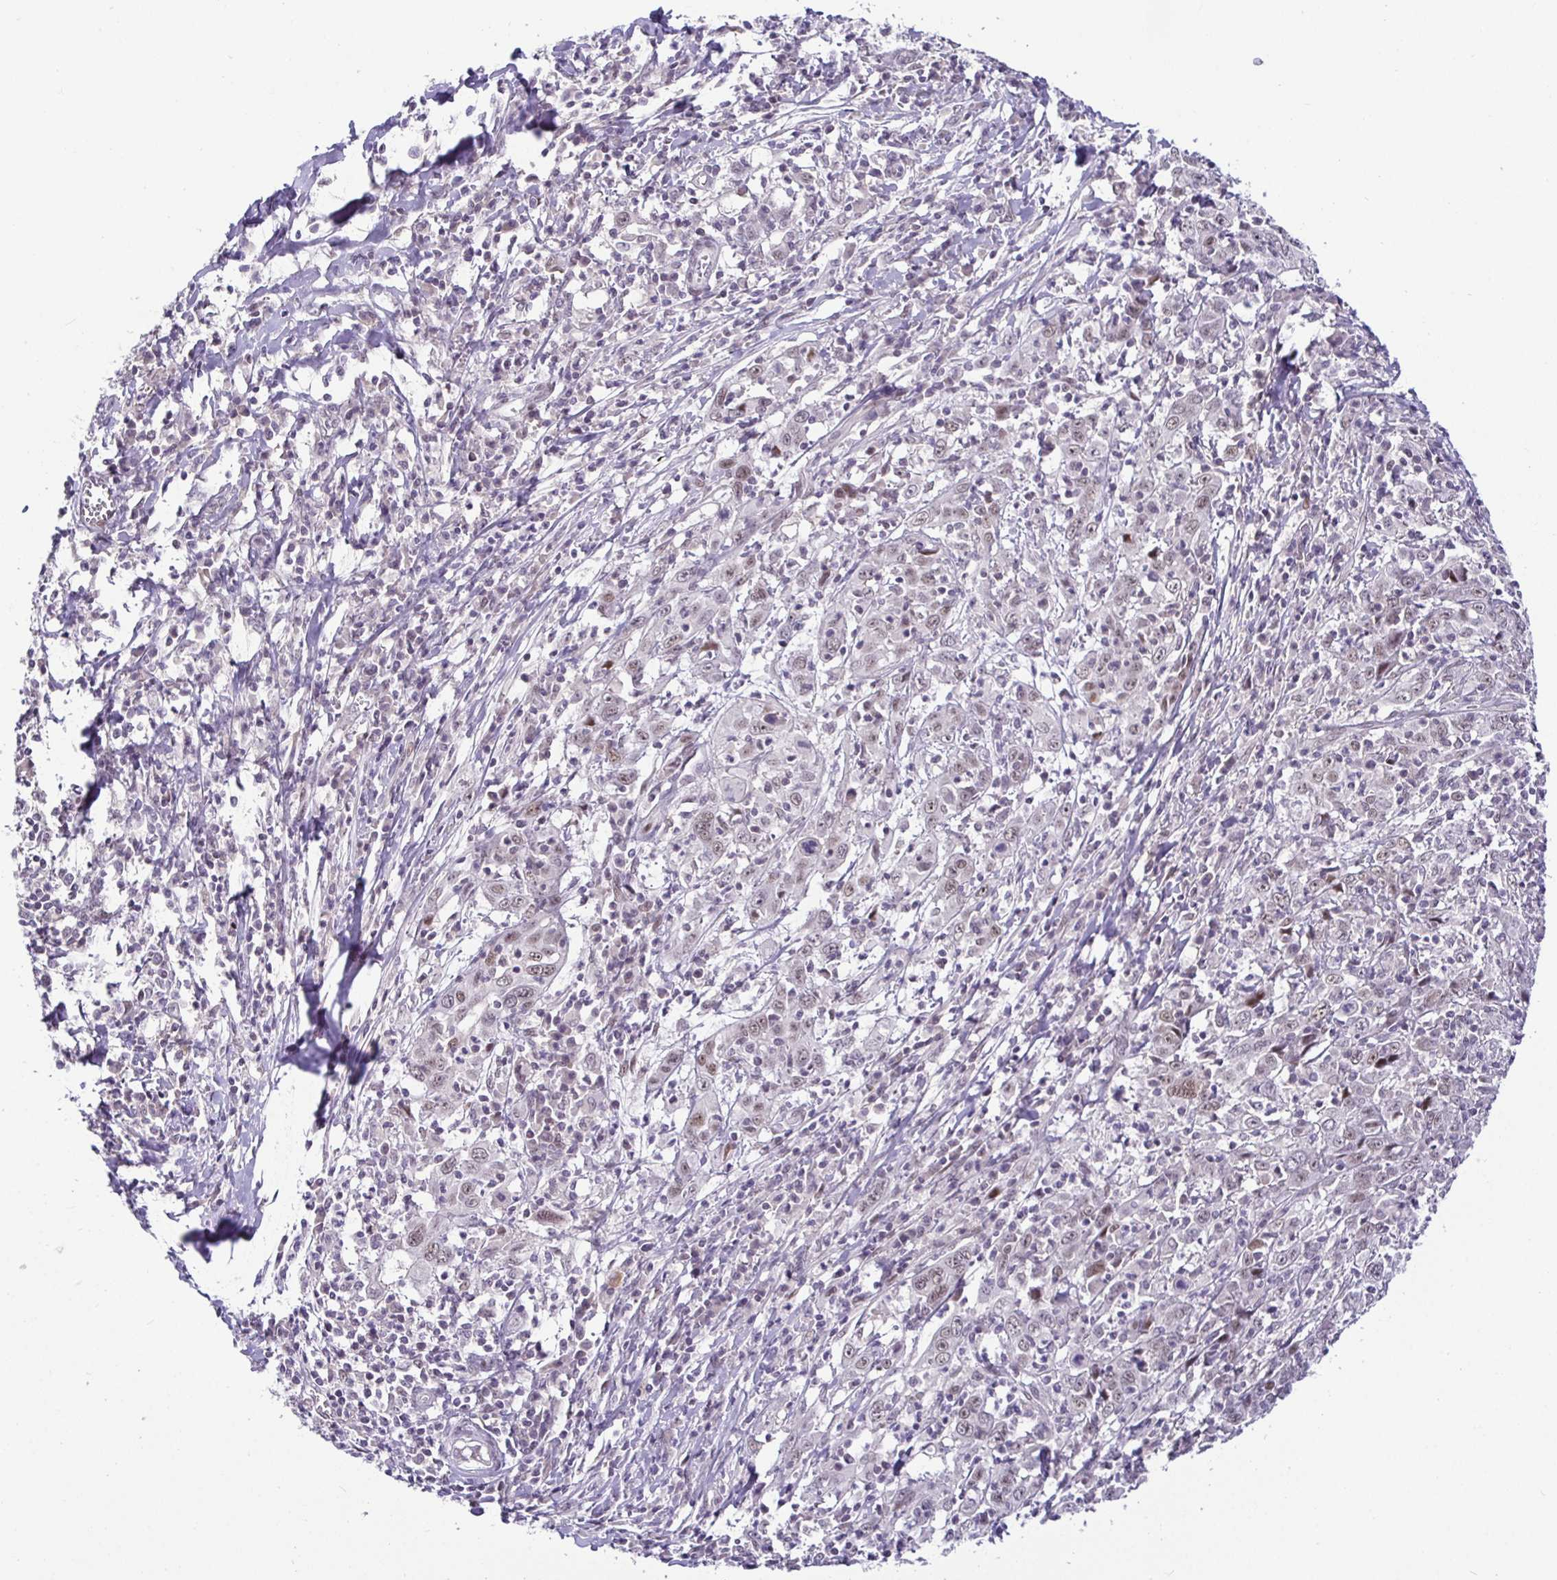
{"staining": {"intensity": "weak", "quantity": ">75%", "location": "nuclear"}, "tissue": "cervical cancer", "cell_type": "Tumor cells", "image_type": "cancer", "snomed": [{"axis": "morphology", "description": "Squamous cell carcinoma, NOS"}, {"axis": "topography", "description": "Cervix"}], "caption": "High-magnification brightfield microscopy of cervical cancer stained with DAB (3,3'-diaminobenzidine) (brown) and counterstained with hematoxylin (blue). tumor cells exhibit weak nuclear positivity is seen in approximately>75% of cells. The protein is stained brown, and the nuclei are stained in blue (DAB IHC with brightfield microscopy, high magnification).", "gene": "NUP188", "patient": {"sex": "female", "age": 46}}